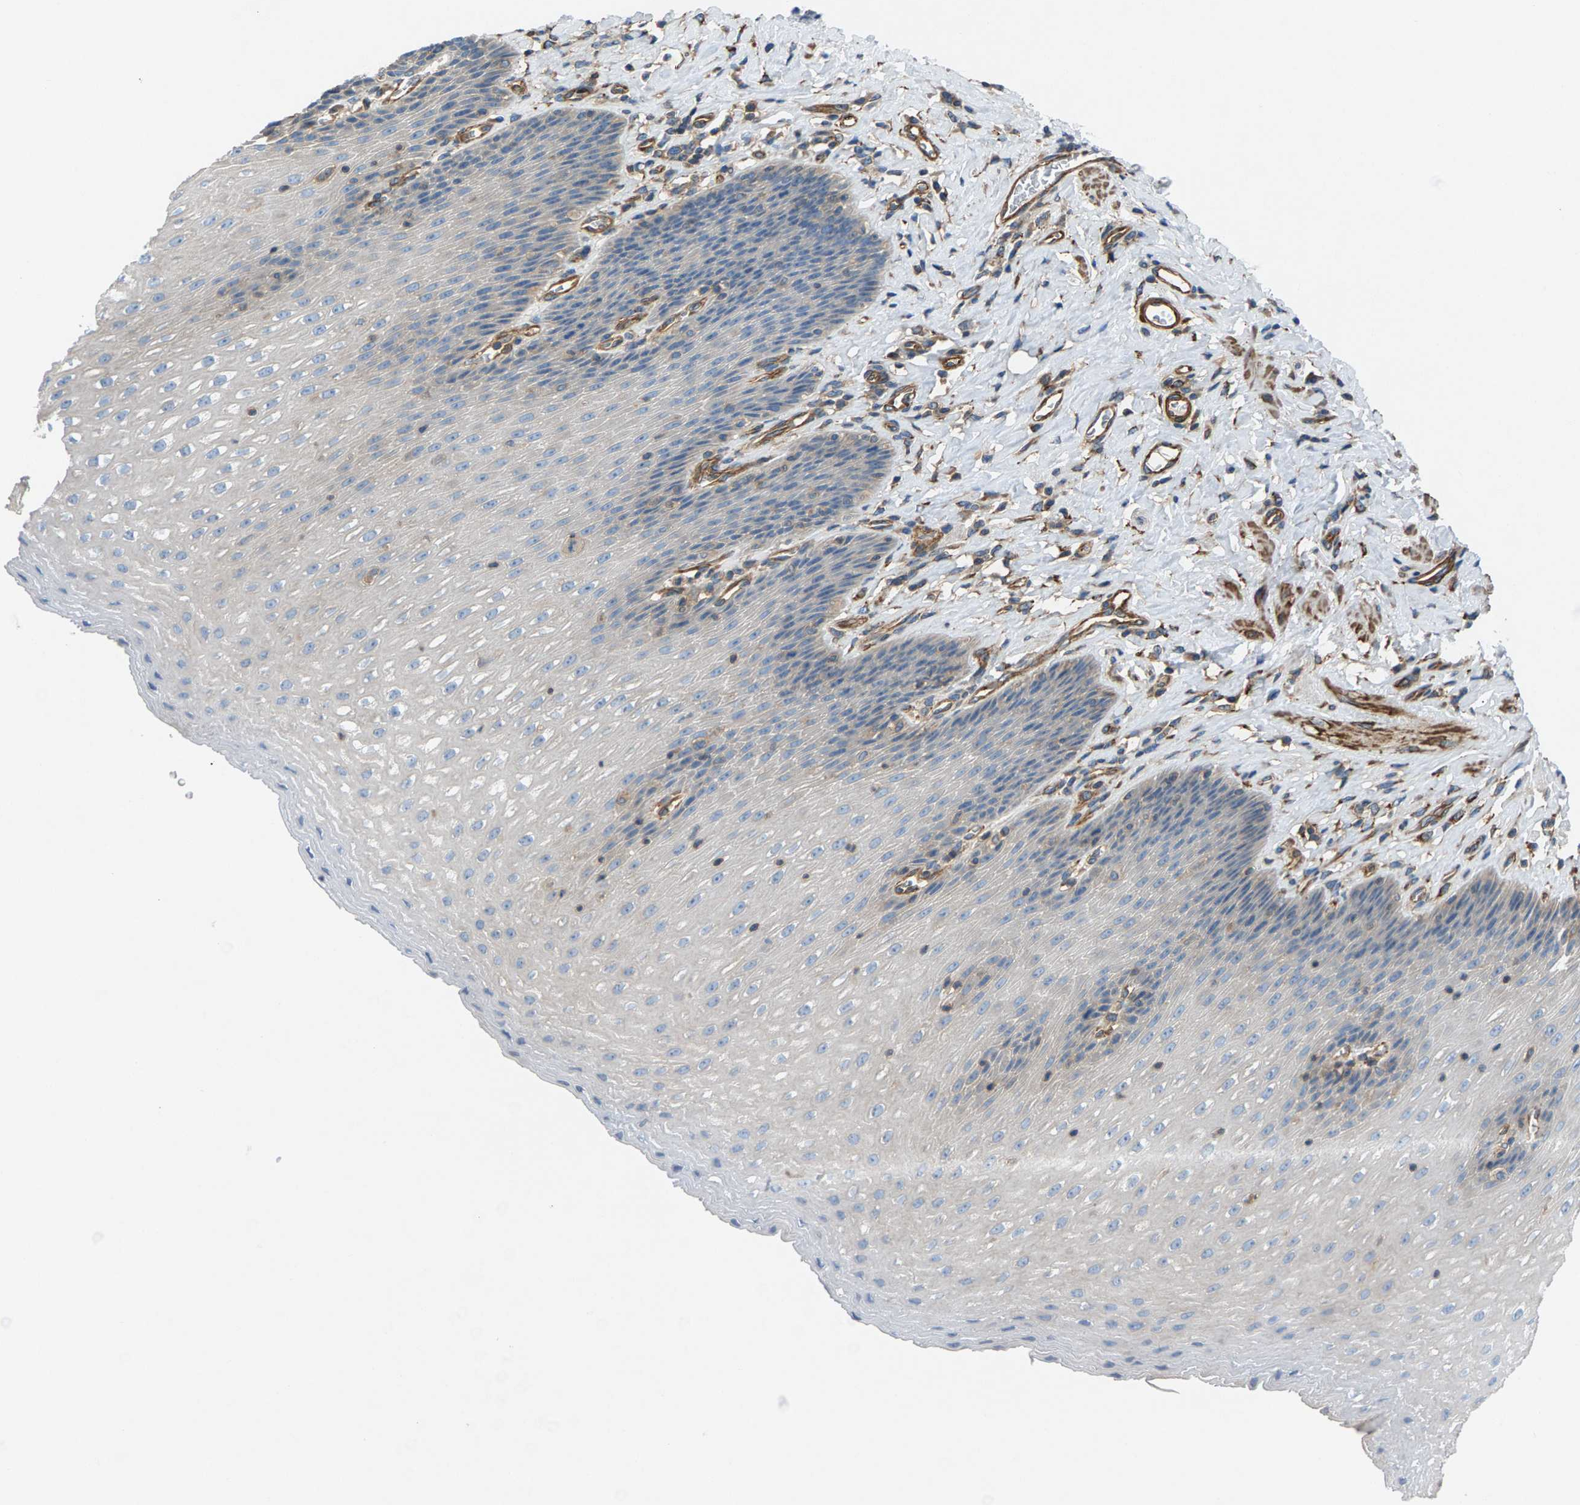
{"staining": {"intensity": "negative", "quantity": "none", "location": "none"}, "tissue": "esophagus", "cell_type": "Squamous epithelial cells", "image_type": "normal", "snomed": [{"axis": "morphology", "description": "Normal tissue, NOS"}, {"axis": "topography", "description": "Esophagus"}], "caption": "A high-resolution micrograph shows IHC staining of benign esophagus, which demonstrates no significant staining in squamous epithelial cells. The staining is performed using DAB (3,3'-diaminobenzidine) brown chromogen with nuclei counter-stained in using hematoxylin.", "gene": "PDCL", "patient": {"sex": "female", "age": 61}}